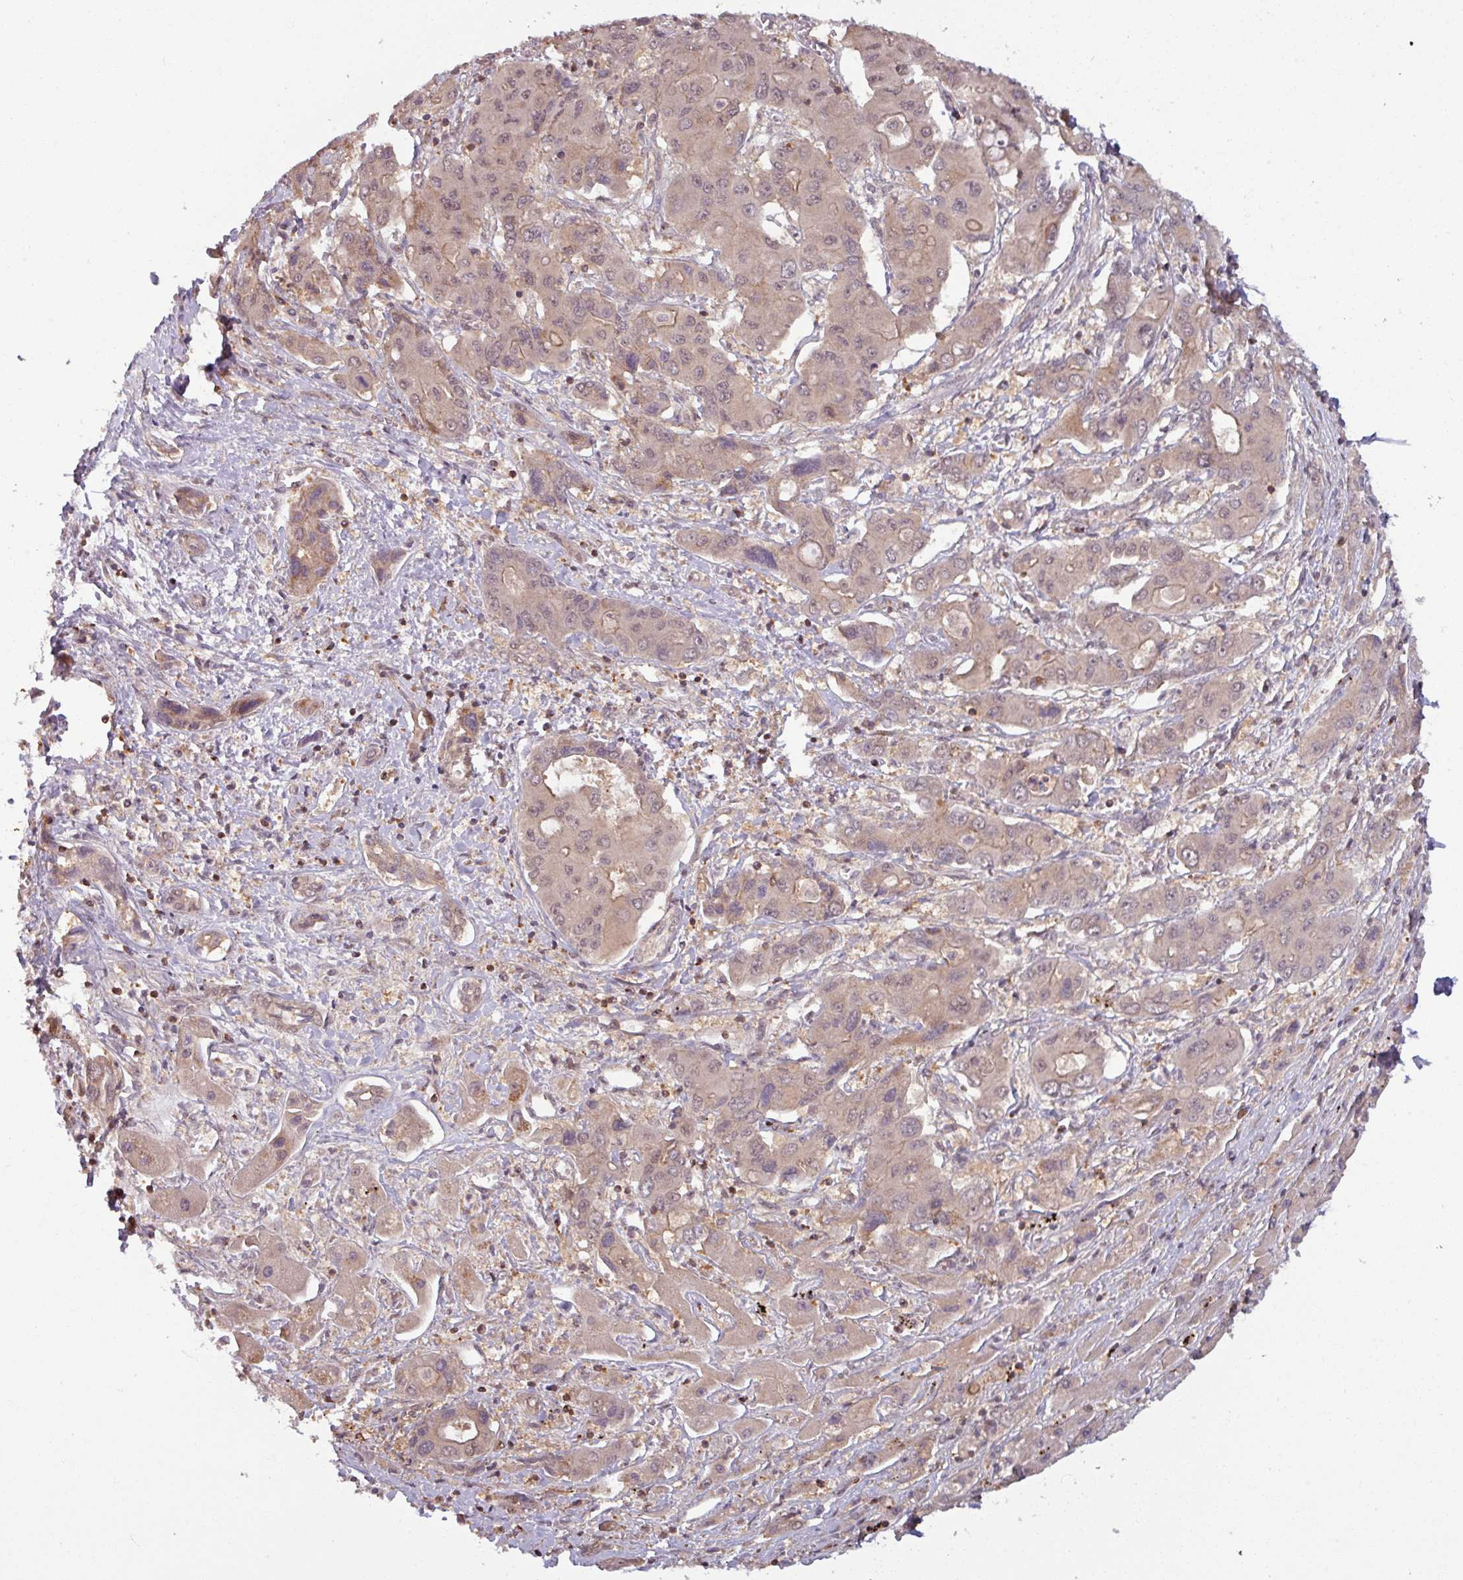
{"staining": {"intensity": "weak", "quantity": ">75%", "location": "cytoplasmic/membranous"}, "tissue": "liver cancer", "cell_type": "Tumor cells", "image_type": "cancer", "snomed": [{"axis": "morphology", "description": "Cholangiocarcinoma"}, {"axis": "topography", "description": "Liver"}], "caption": "This is a photomicrograph of IHC staining of liver cancer, which shows weak staining in the cytoplasmic/membranous of tumor cells.", "gene": "TUSC3", "patient": {"sex": "male", "age": 67}}